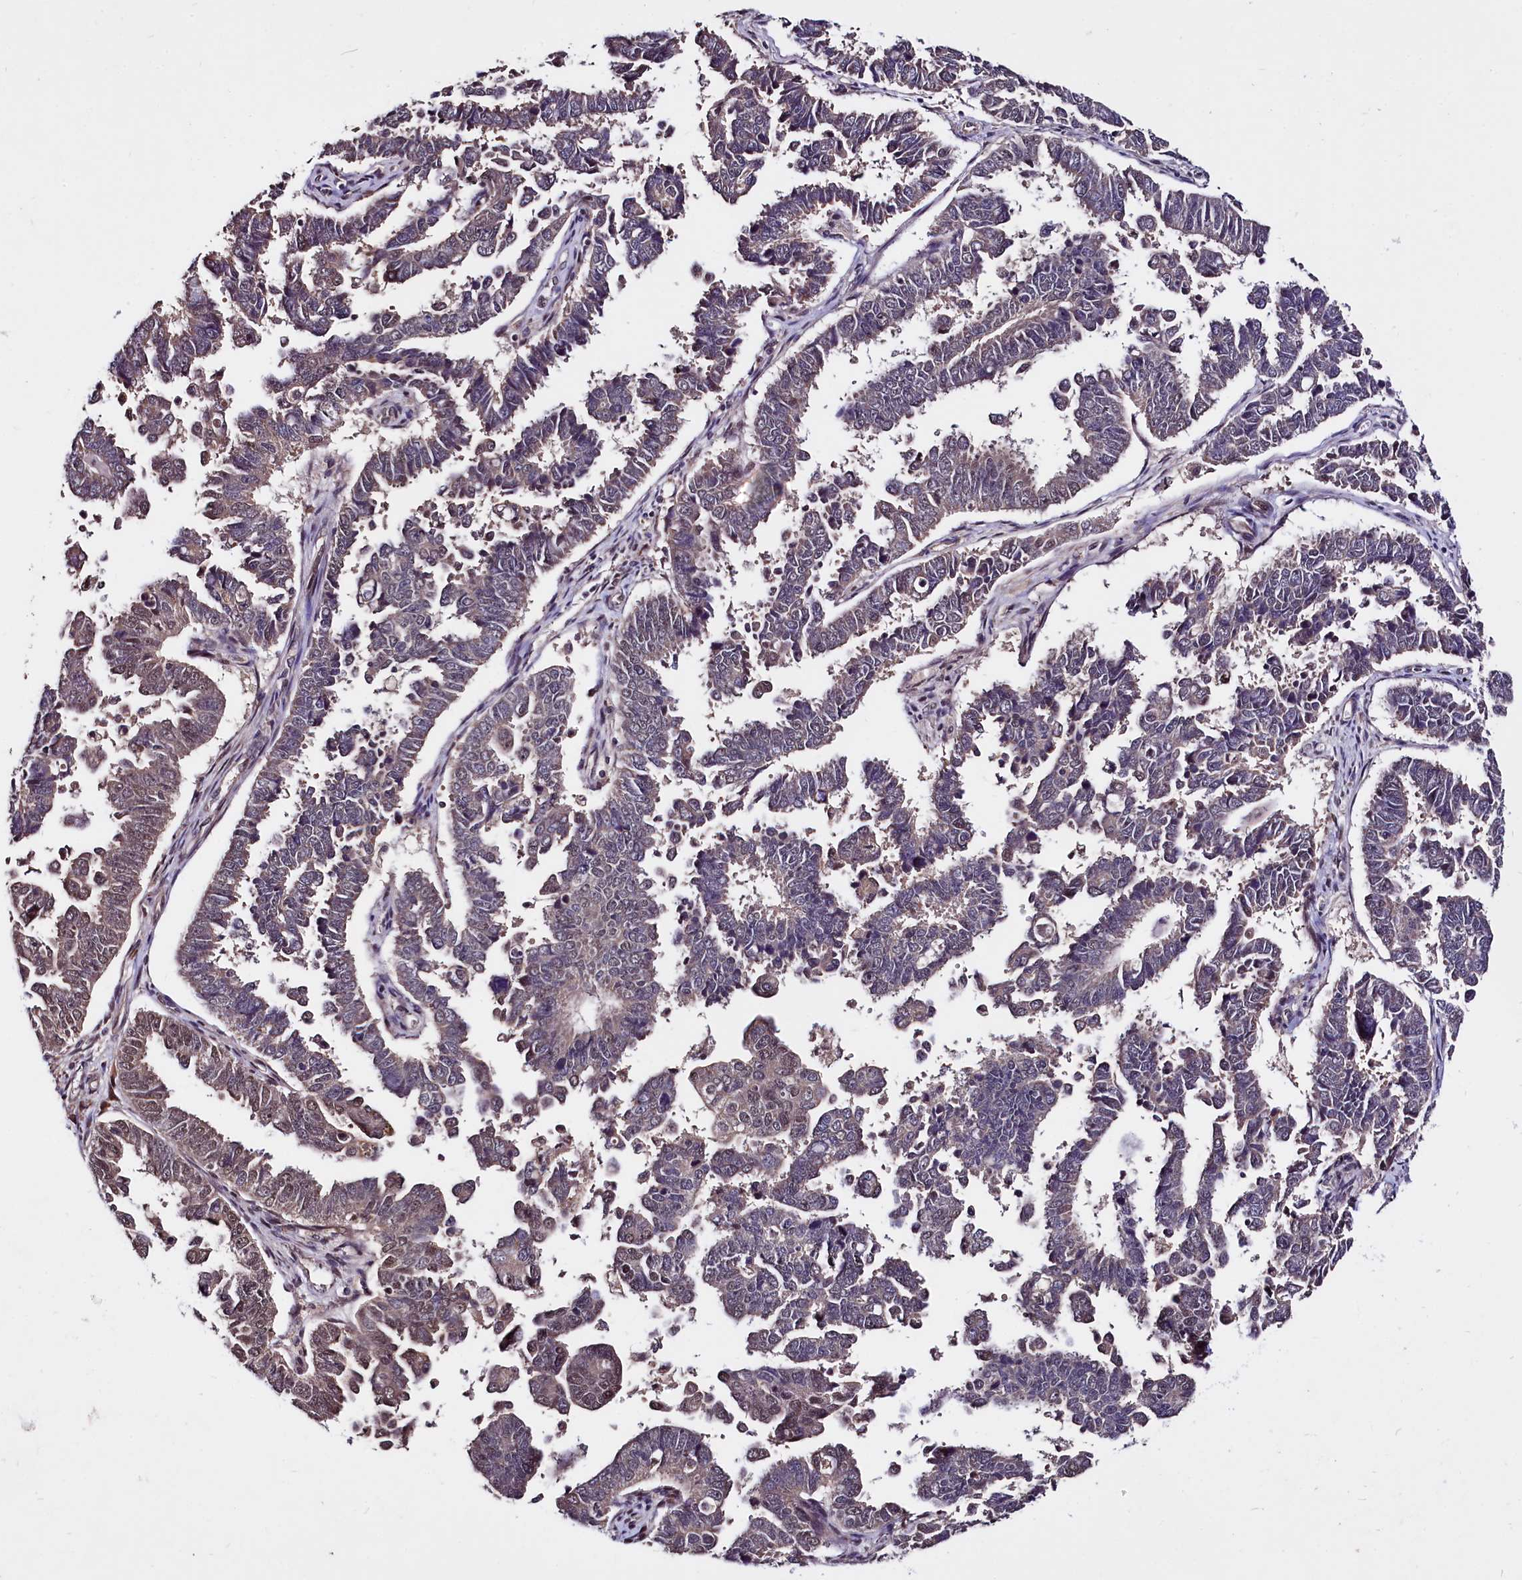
{"staining": {"intensity": "weak", "quantity": "<25%", "location": "cytoplasmic/membranous"}, "tissue": "endometrial cancer", "cell_type": "Tumor cells", "image_type": "cancer", "snomed": [{"axis": "morphology", "description": "Adenocarcinoma, NOS"}, {"axis": "topography", "description": "Endometrium"}], "caption": "The photomicrograph exhibits no staining of tumor cells in endometrial cancer. (DAB immunohistochemistry visualized using brightfield microscopy, high magnification).", "gene": "UBE3A", "patient": {"sex": "female", "age": 75}}